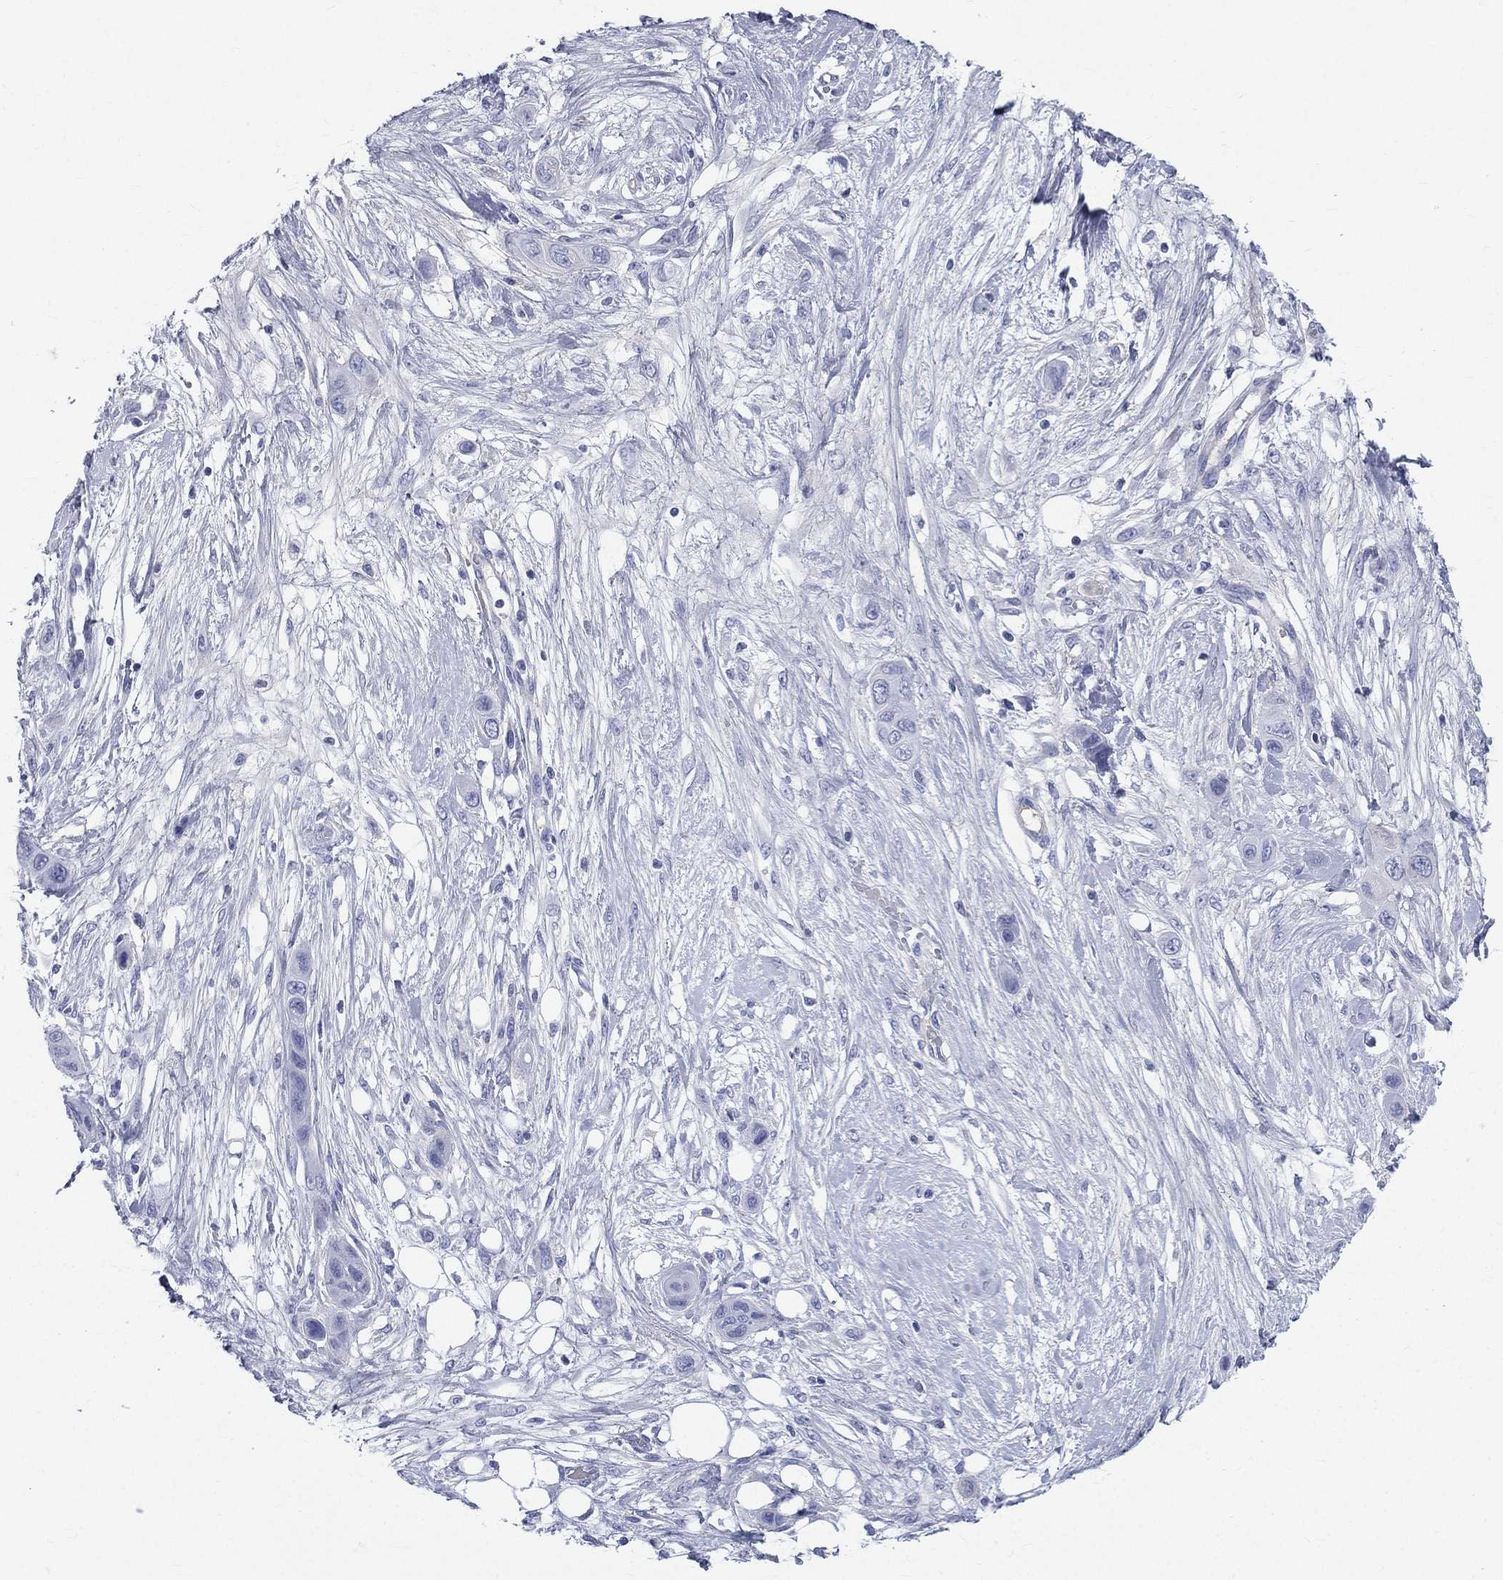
{"staining": {"intensity": "negative", "quantity": "none", "location": "none"}, "tissue": "skin cancer", "cell_type": "Tumor cells", "image_type": "cancer", "snomed": [{"axis": "morphology", "description": "Squamous cell carcinoma, NOS"}, {"axis": "topography", "description": "Skin"}], "caption": "Tumor cells are negative for protein expression in human skin cancer (squamous cell carcinoma). (DAB (3,3'-diaminobenzidine) IHC with hematoxylin counter stain).", "gene": "HP", "patient": {"sex": "male", "age": 79}}